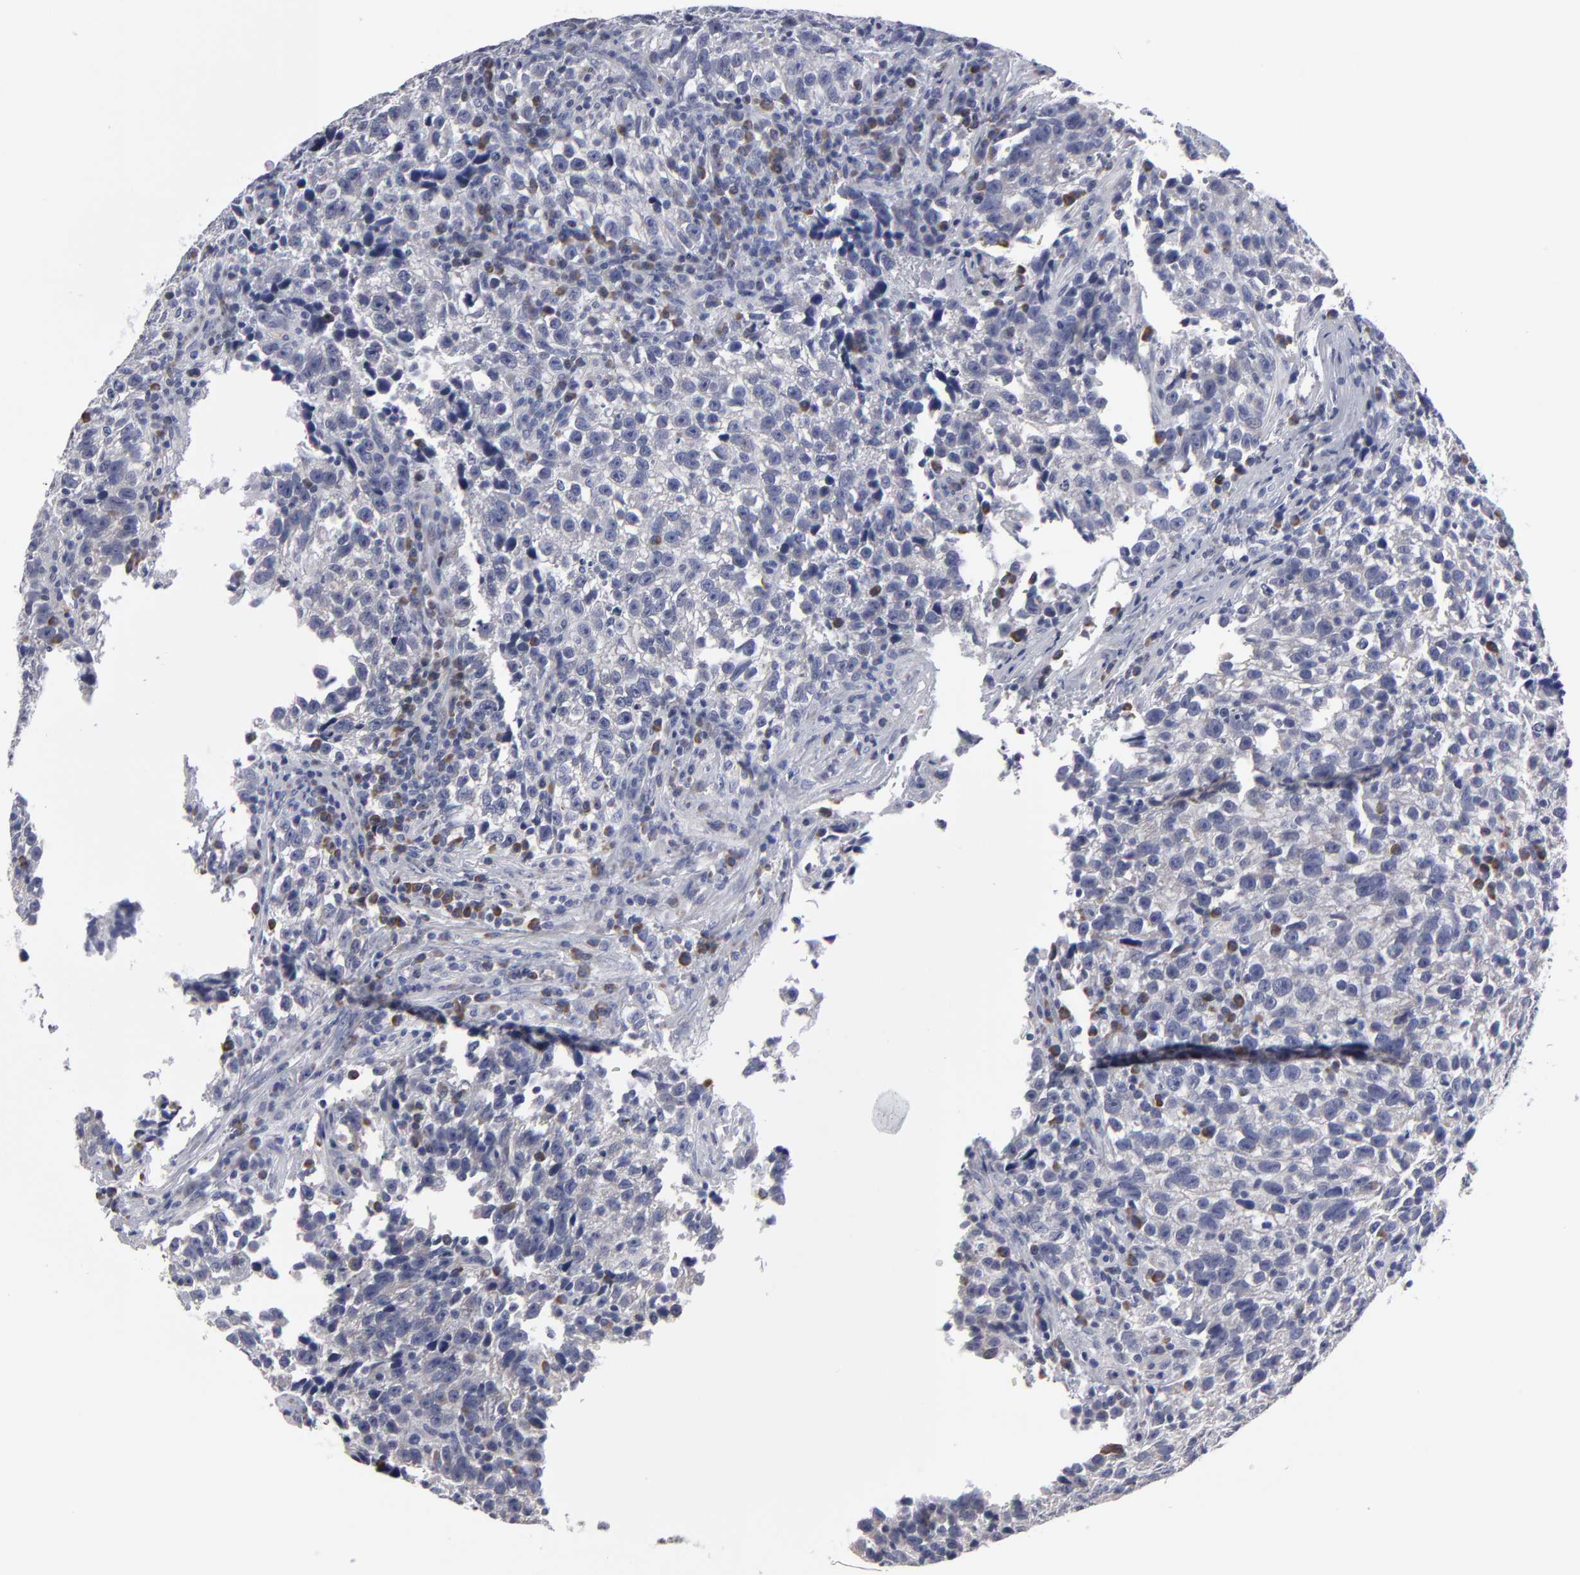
{"staining": {"intensity": "negative", "quantity": "none", "location": "none"}, "tissue": "testis cancer", "cell_type": "Tumor cells", "image_type": "cancer", "snomed": [{"axis": "morphology", "description": "Seminoma, NOS"}, {"axis": "topography", "description": "Testis"}], "caption": "Tumor cells show no significant staining in testis cancer (seminoma).", "gene": "CCDC80", "patient": {"sex": "male", "age": 38}}